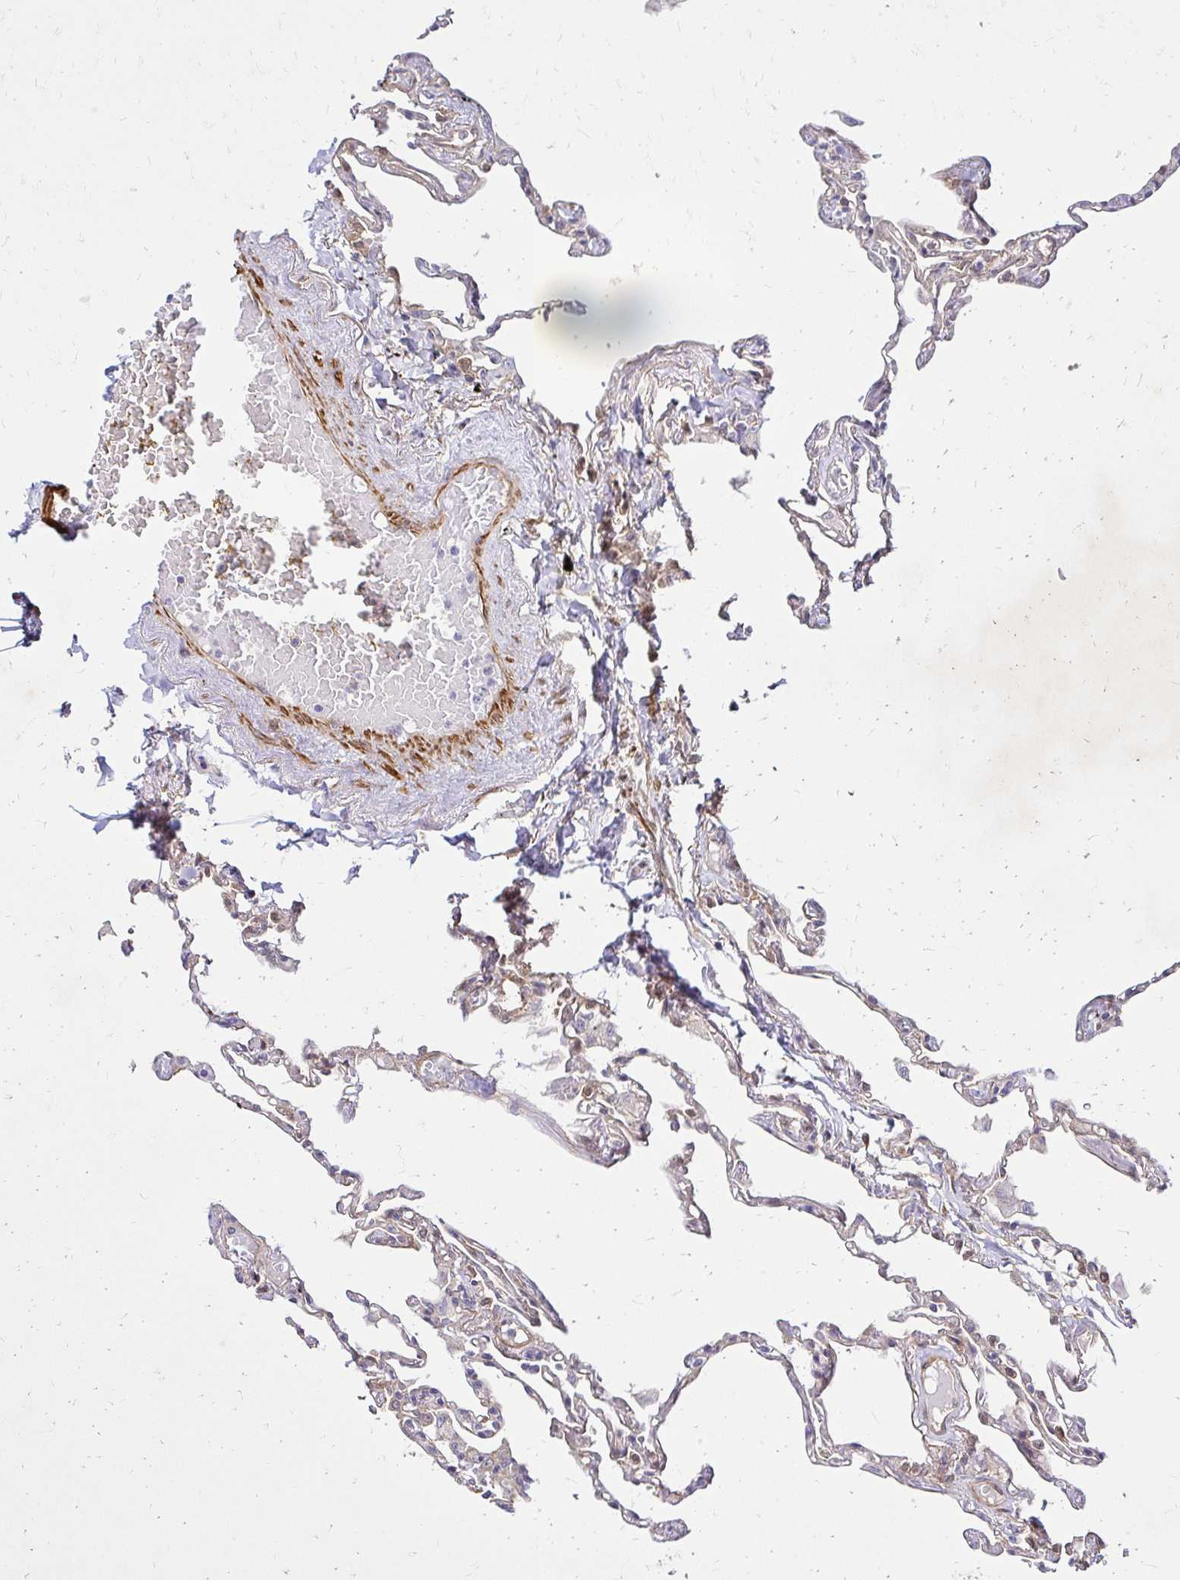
{"staining": {"intensity": "moderate", "quantity": "25%-75%", "location": "cytoplasmic/membranous"}, "tissue": "lung", "cell_type": "Alveolar cells", "image_type": "normal", "snomed": [{"axis": "morphology", "description": "Normal tissue, NOS"}, {"axis": "topography", "description": "Lung"}], "caption": "Unremarkable lung demonstrates moderate cytoplasmic/membranous expression in approximately 25%-75% of alveolar cells.", "gene": "YAP1", "patient": {"sex": "female", "age": 67}}